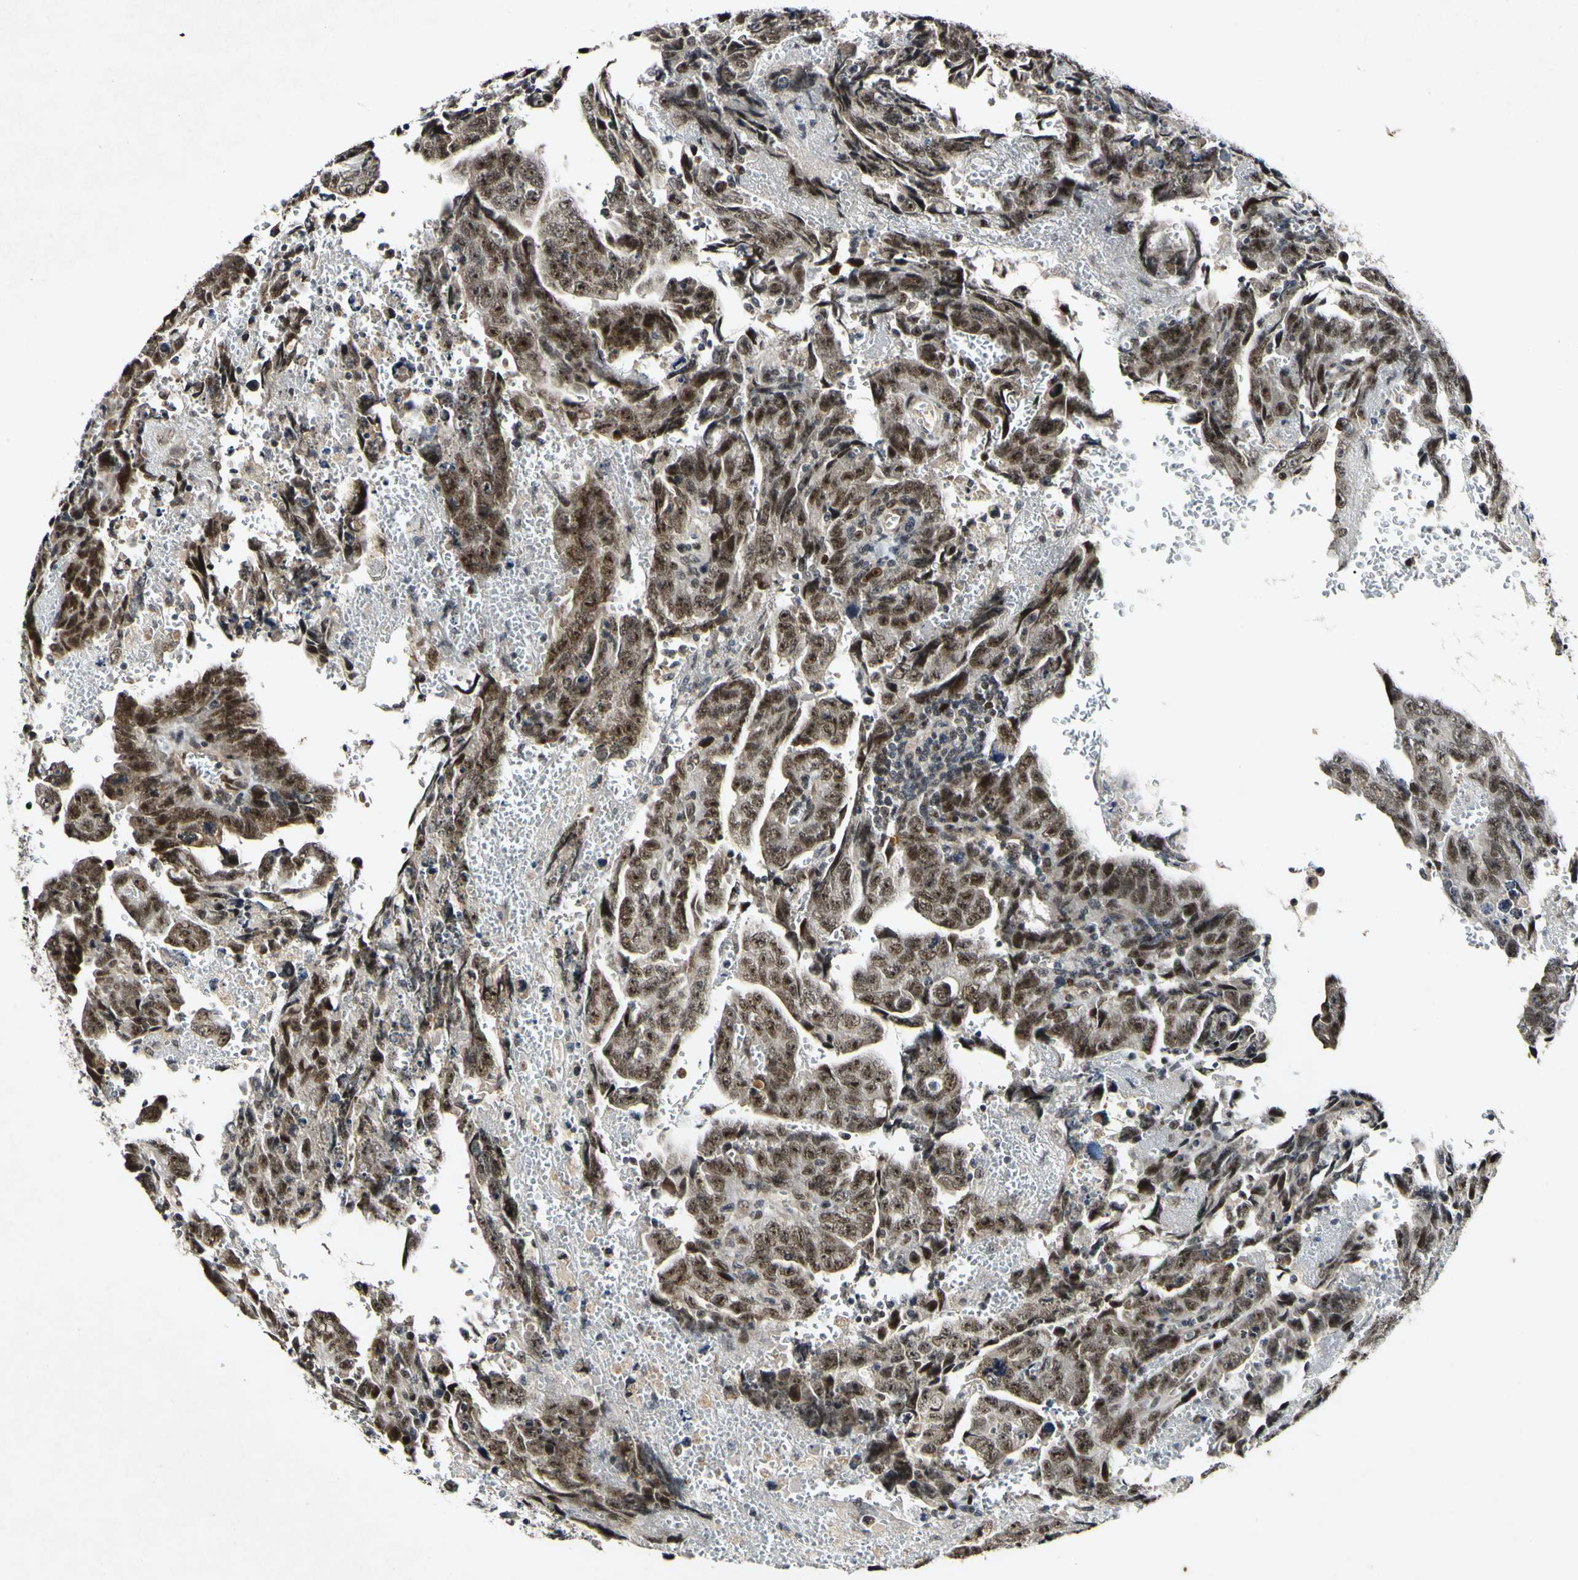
{"staining": {"intensity": "moderate", "quantity": ">75%", "location": "cytoplasmic/membranous,nuclear"}, "tissue": "testis cancer", "cell_type": "Tumor cells", "image_type": "cancer", "snomed": [{"axis": "morphology", "description": "Carcinoma, Embryonal, NOS"}, {"axis": "topography", "description": "Testis"}], "caption": "Testis embryonal carcinoma stained with DAB (3,3'-diaminobenzidine) immunohistochemistry (IHC) reveals medium levels of moderate cytoplasmic/membranous and nuclear positivity in about >75% of tumor cells. The staining was performed using DAB (3,3'-diaminobenzidine) to visualize the protein expression in brown, while the nuclei were stained in blue with hematoxylin (Magnification: 20x).", "gene": "POLR2F", "patient": {"sex": "male", "age": 28}}